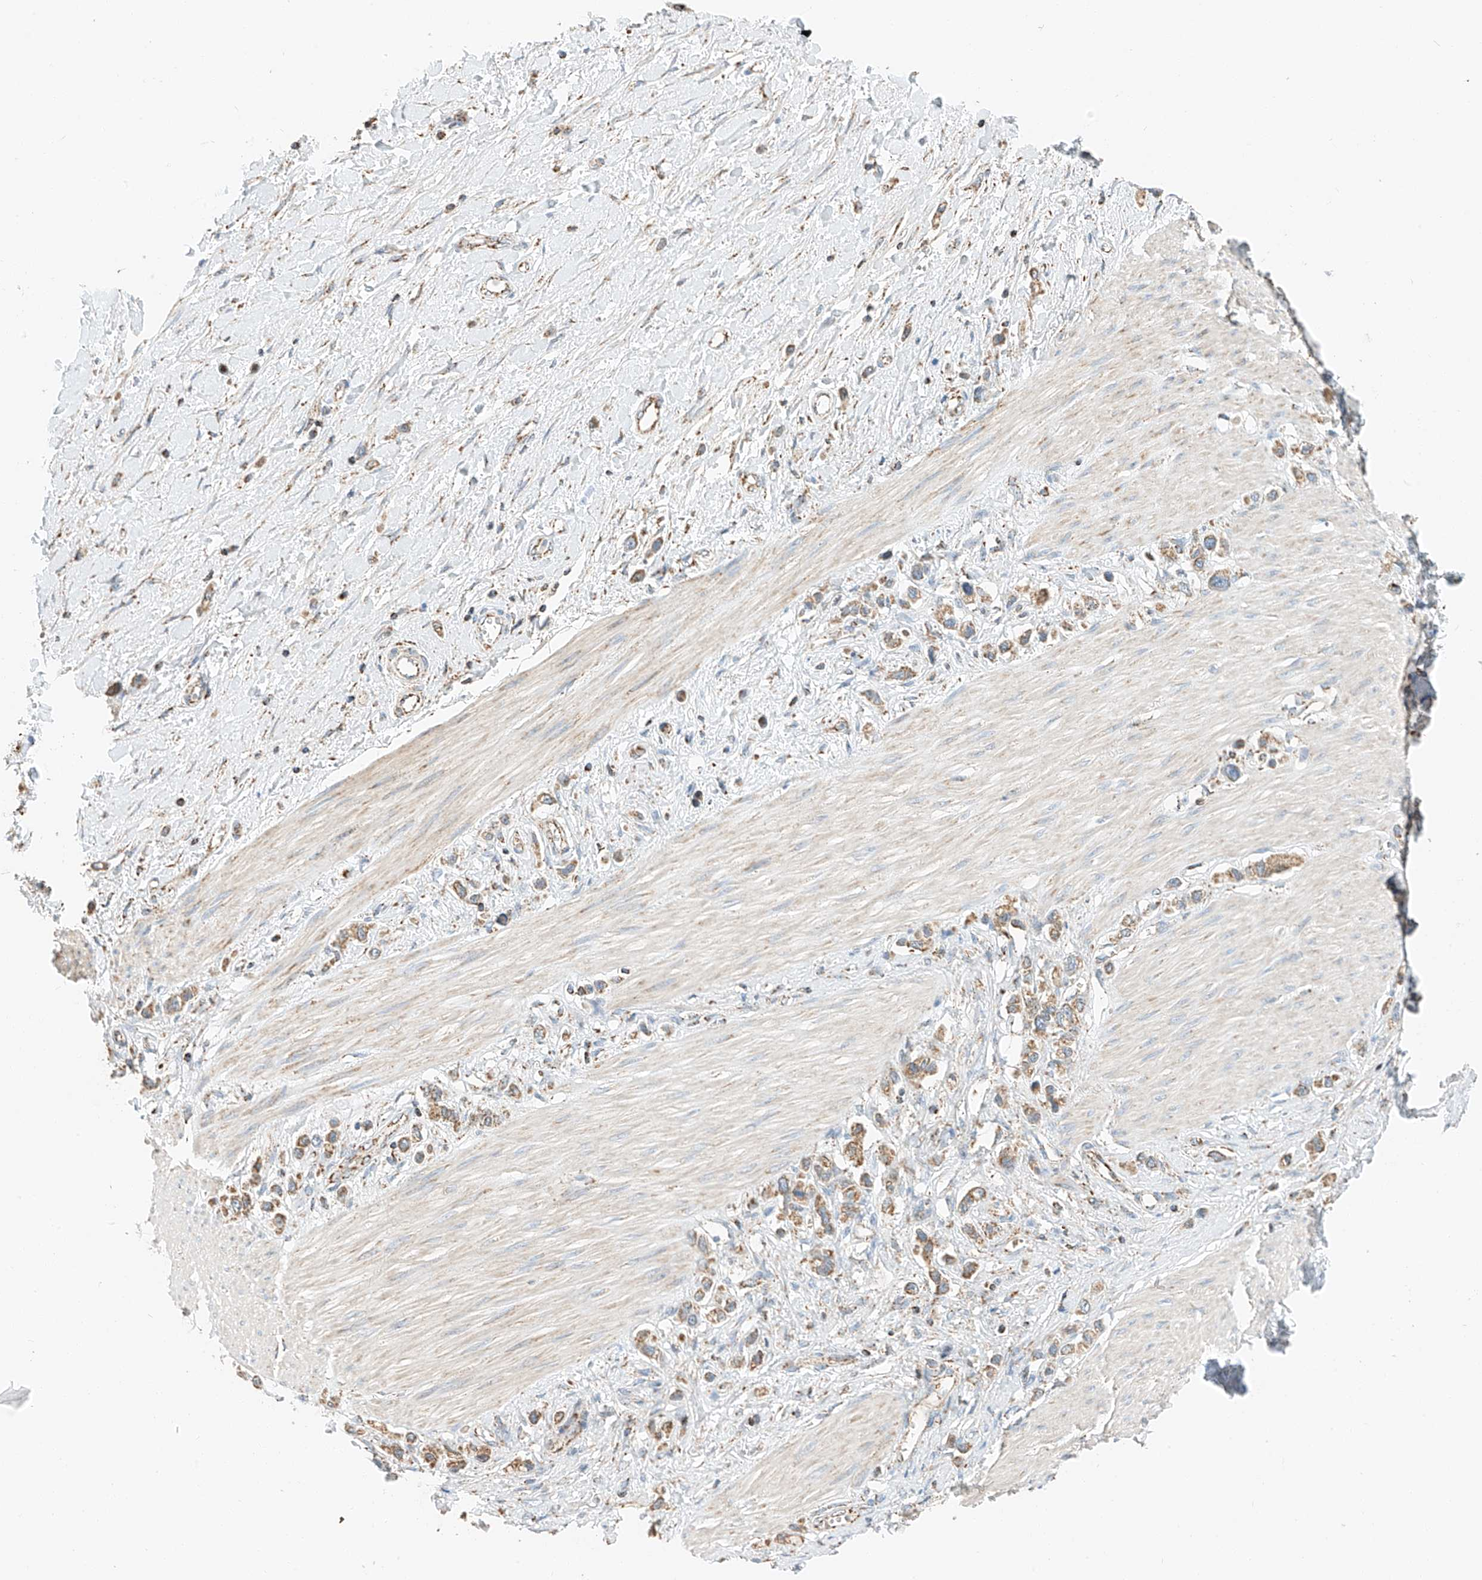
{"staining": {"intensity": "moderate", "quantity": ">75%", "location": "cytoplasmic/membranous"}, "tissue": "stomach cancer", "cell_type": "Tumor cells", "image_type": "cancer", "snomed": [{"axis": "morphology", "description": "Normal tissue, NOS"}, {"axis": "morphology", "description": "Adenocarcinoma, NOS"}, {"axis": "topography", "description": "Stomach, upper"}, {"axis": "topography", "description": "Stomach"}], "caption": "Adenocarcinoma (stomach) stained with a protein marker exhibits moderate staining in tumor cells.", "gene": "YIPF7", "patient": {"sex": "female", "age": 65}}